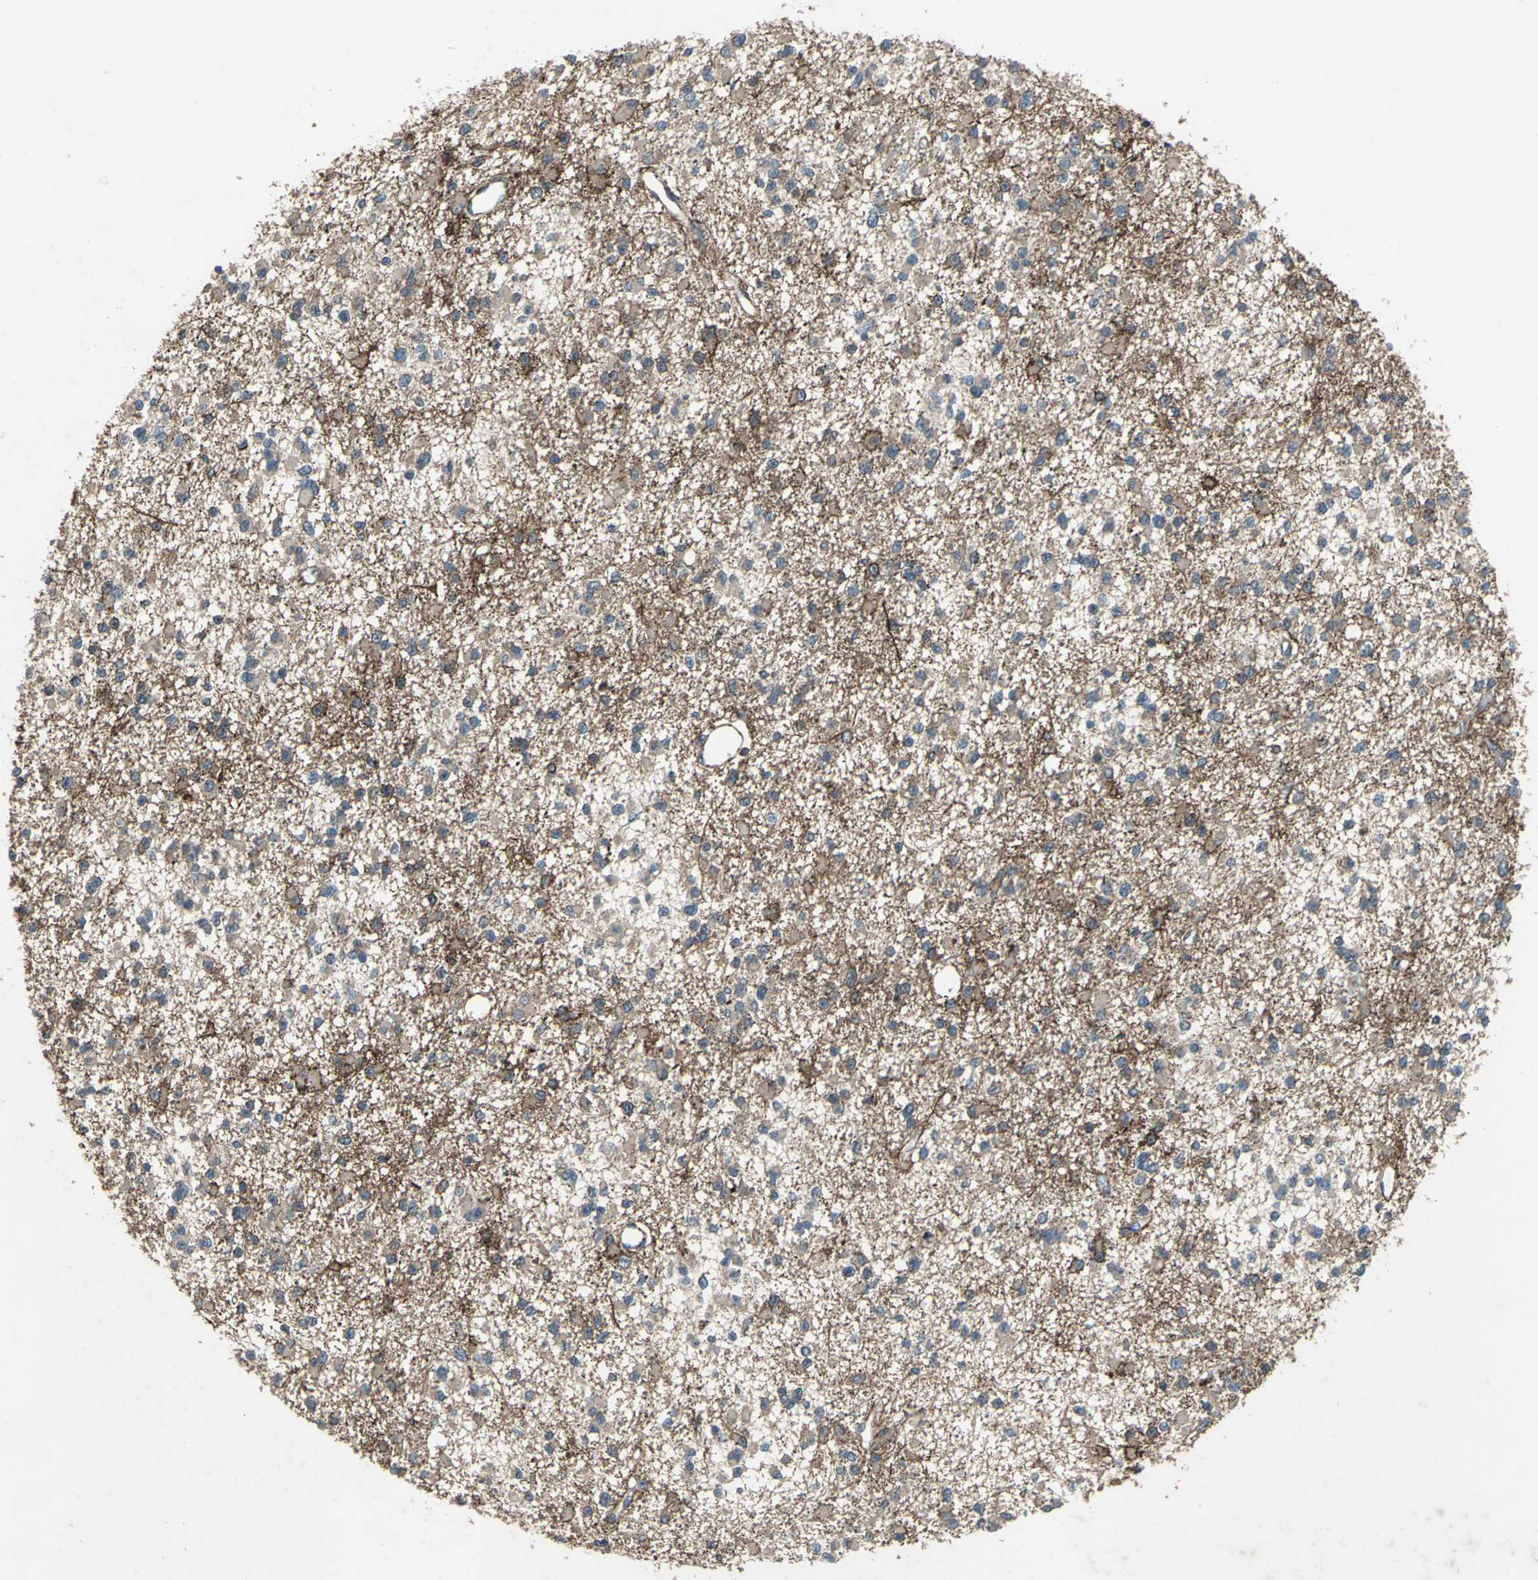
{"staining": {"intensity": "moderate", "quantity": "<25%", "location": "cytoplasmic/membranous"}, "tissue": "glioma", "cell_type": "Tumor cells", "image_type": "cancer", "snomed": [{"axis": "morphology", "description": "Glioma, malignant, Low grade"}, {"axis": "topography", "description": "Brain"}], "caption": "IHC micrograph of neoplastic tissue: human malignant glioma (low-grade) stained using immunohistochemistry displays low levels of moderate protein expression localized specifically in the cytoplasmic/membranous of tumor cells, appearing as a cytoplasmic/membranous brown color.", "gene": "SEPTIN4", "patient": {"sex": "female", "age": 22}}